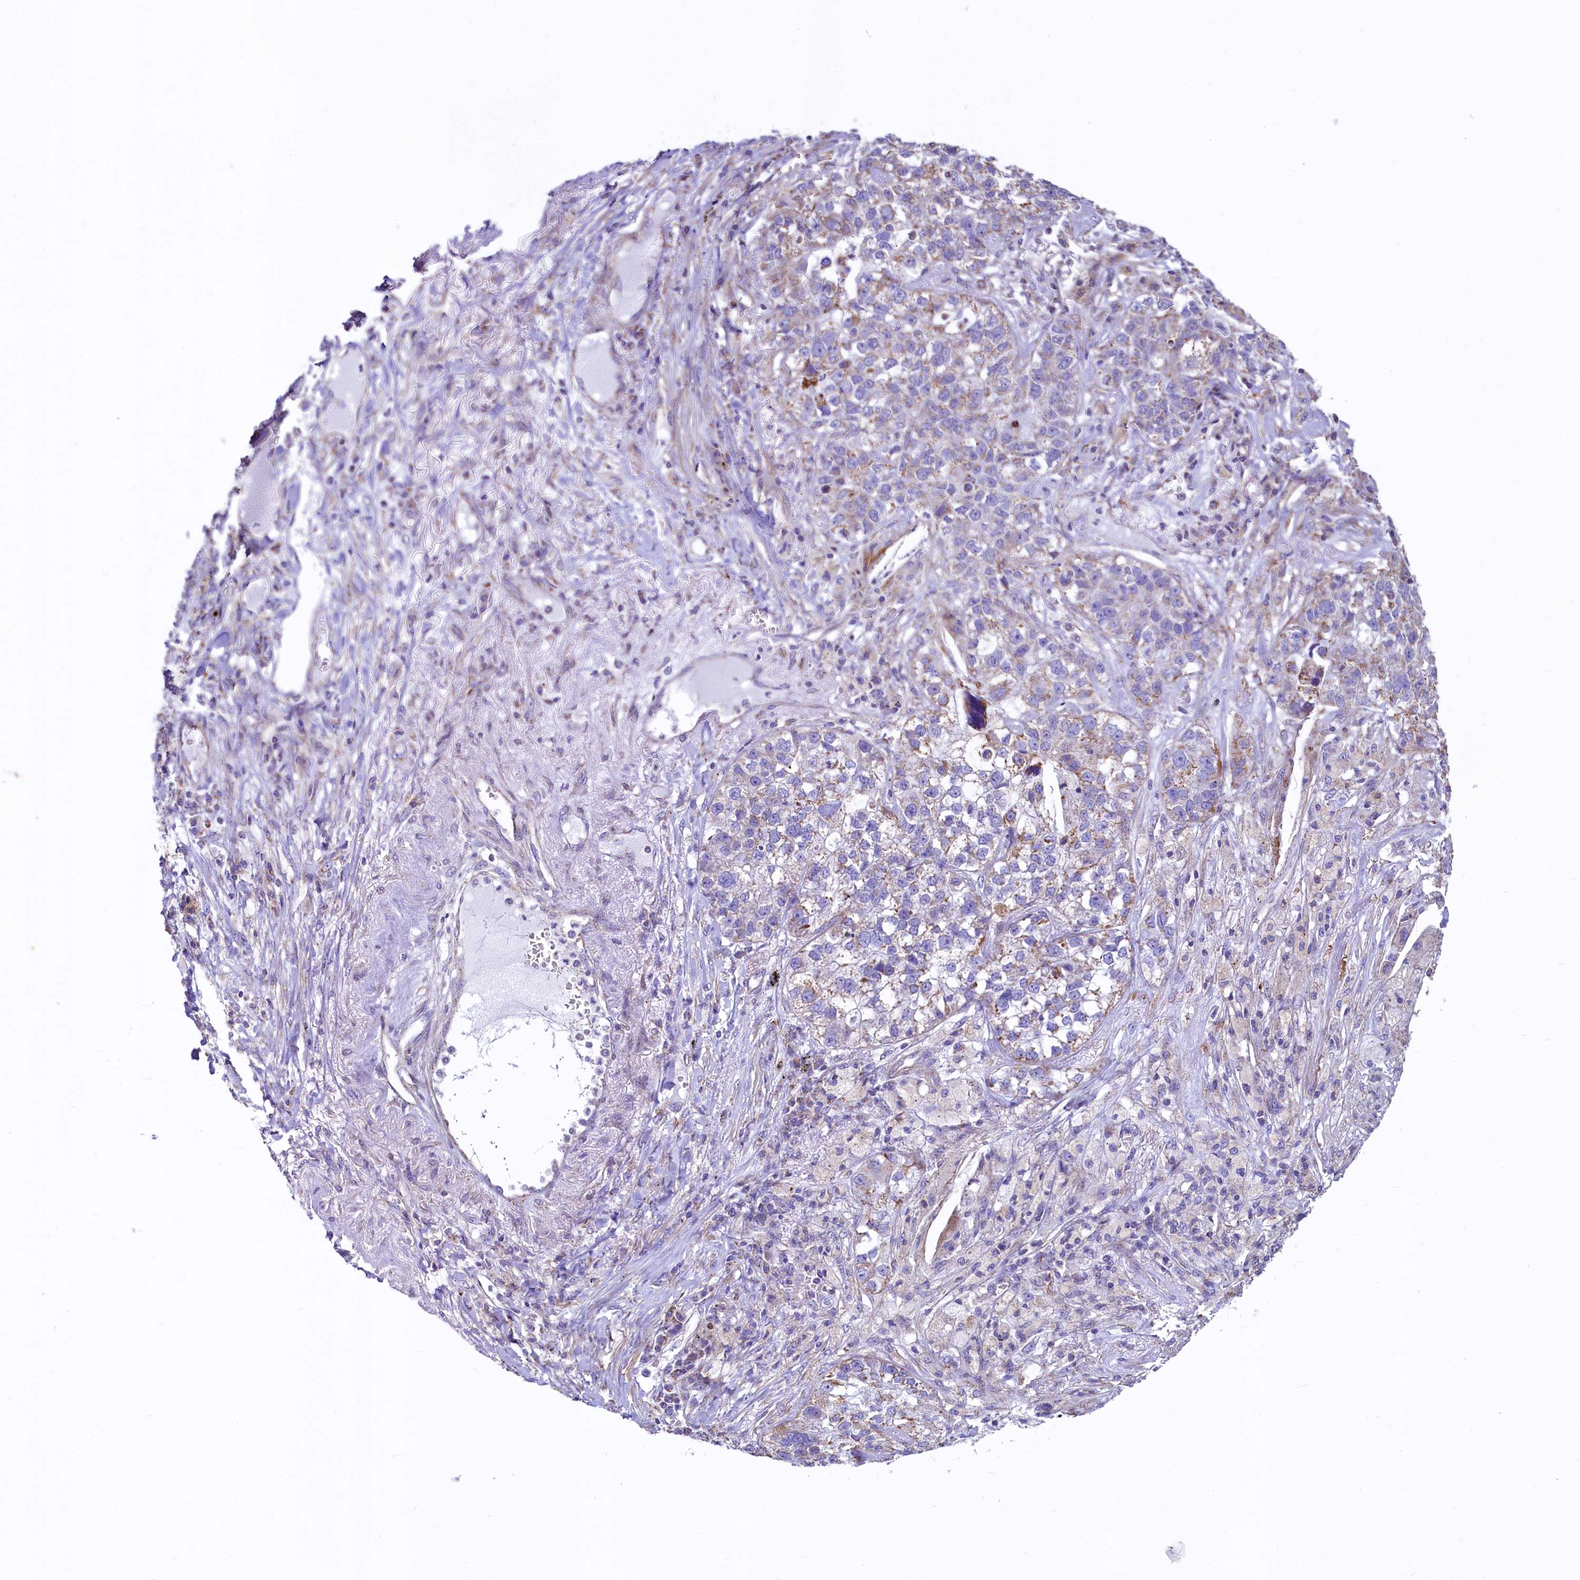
{"staining": {"intensity": "weak", "quantity": "<25%", "location": "cytoplasmic/membranous"}, "tissue": "lung cancer", "cell_type": "Tumor cells", "image_type": "cancer", "snomed": [{"axis": "morphology", "description": "Adenocarcinoma, NOS"}, {"axis": "topography", "description": "Lung"}], "caption": "This is a micrograph of immunohistochemistry (IHC) staining of lung cancer (adenocarcinoma), which shows no expression in tumor cells.", "gene": "VWCE", "patient": {"sex": "male", "age": 49}}